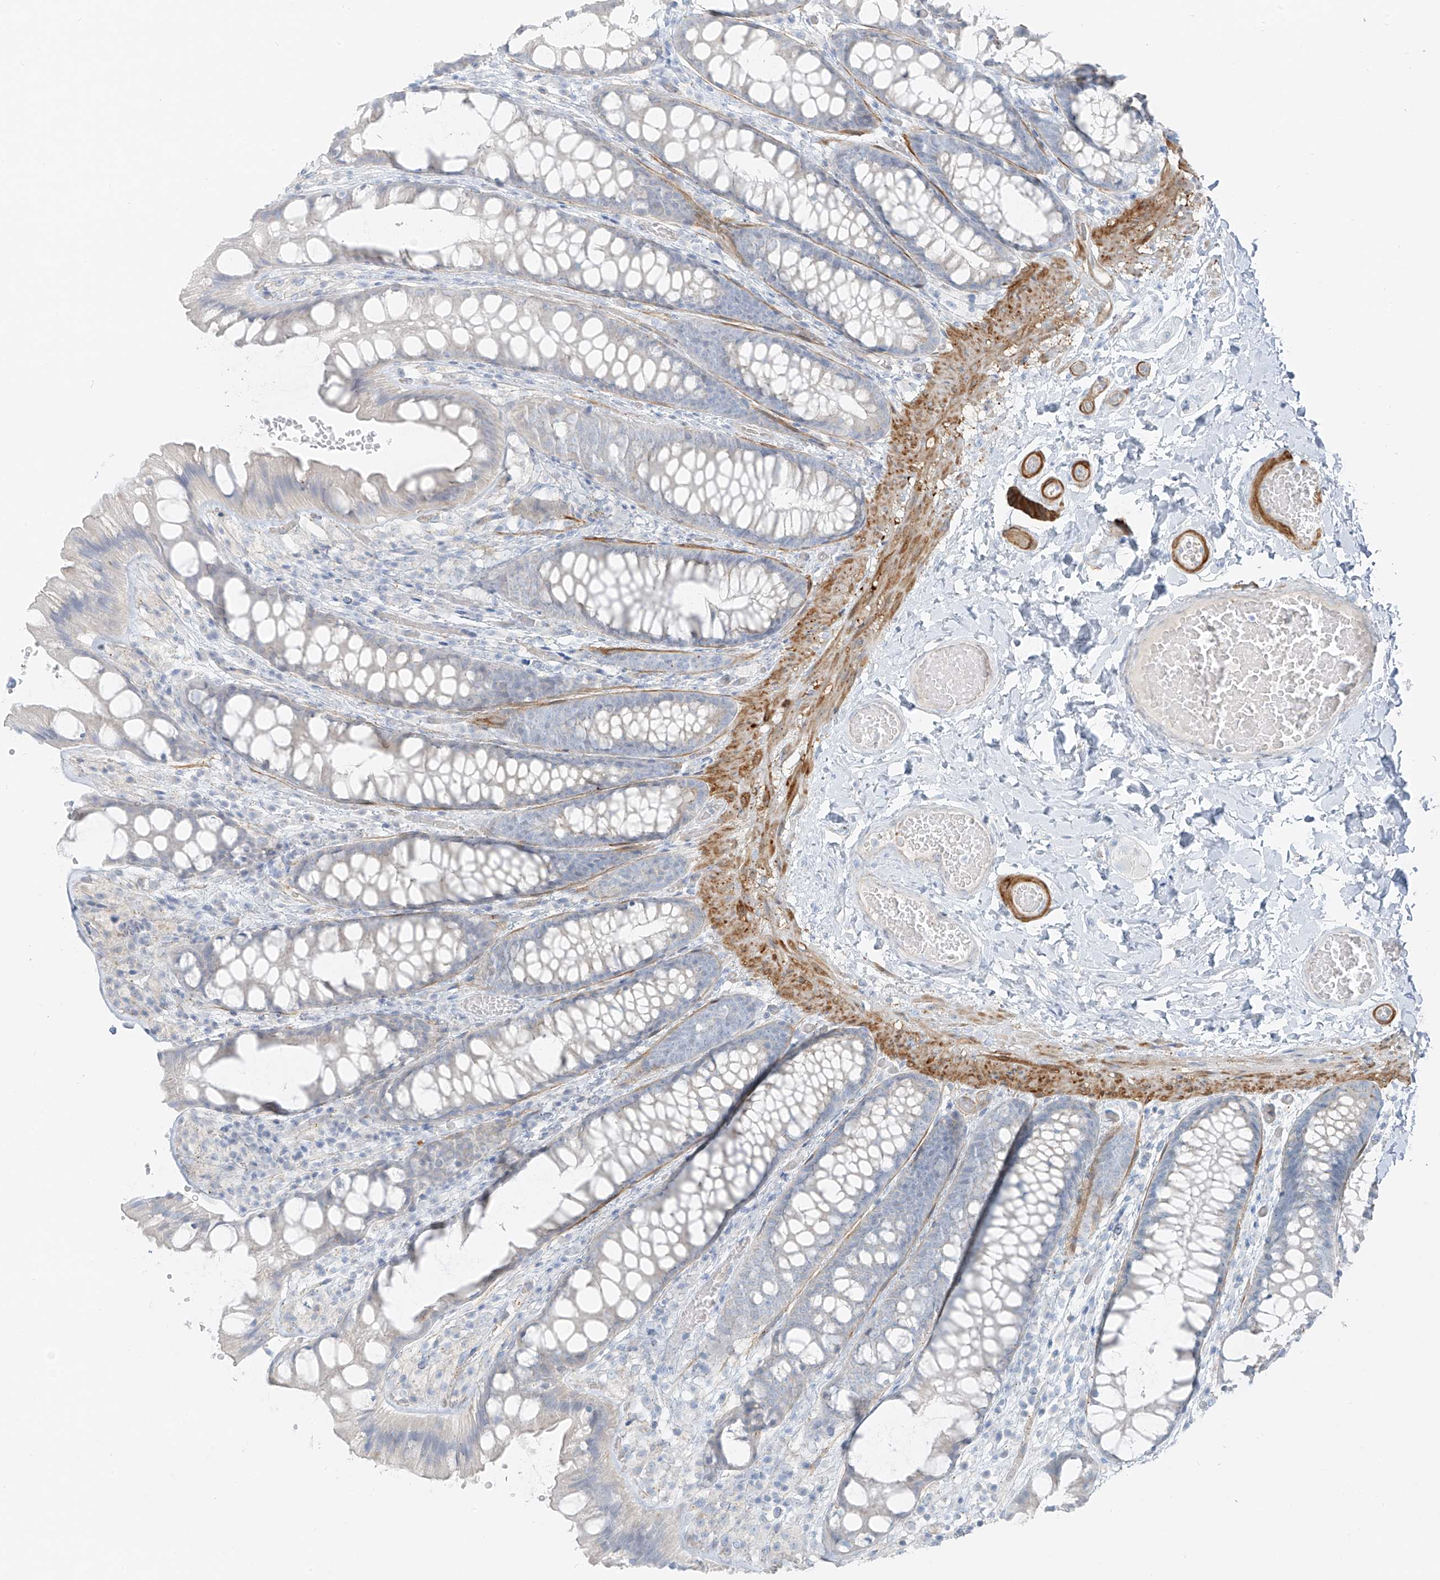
{"staining": {"intensity": "negative", "quantity": "none", "location": "none"}, "tissue": "colon", "cell_type": "Endothelial cells", "image_type": "normal", "snomed": [{"axis": "morphology", "description": "Normal tissue, NOS"}, {"axis": "topography", "description": "Colon"}], "caption": "Colon stained for a protein using immunohistochemistry (IHC) reveals no staining endothelial cells.", "gene": "SMCP", "patient": {"sex": "male", "age": 47}}